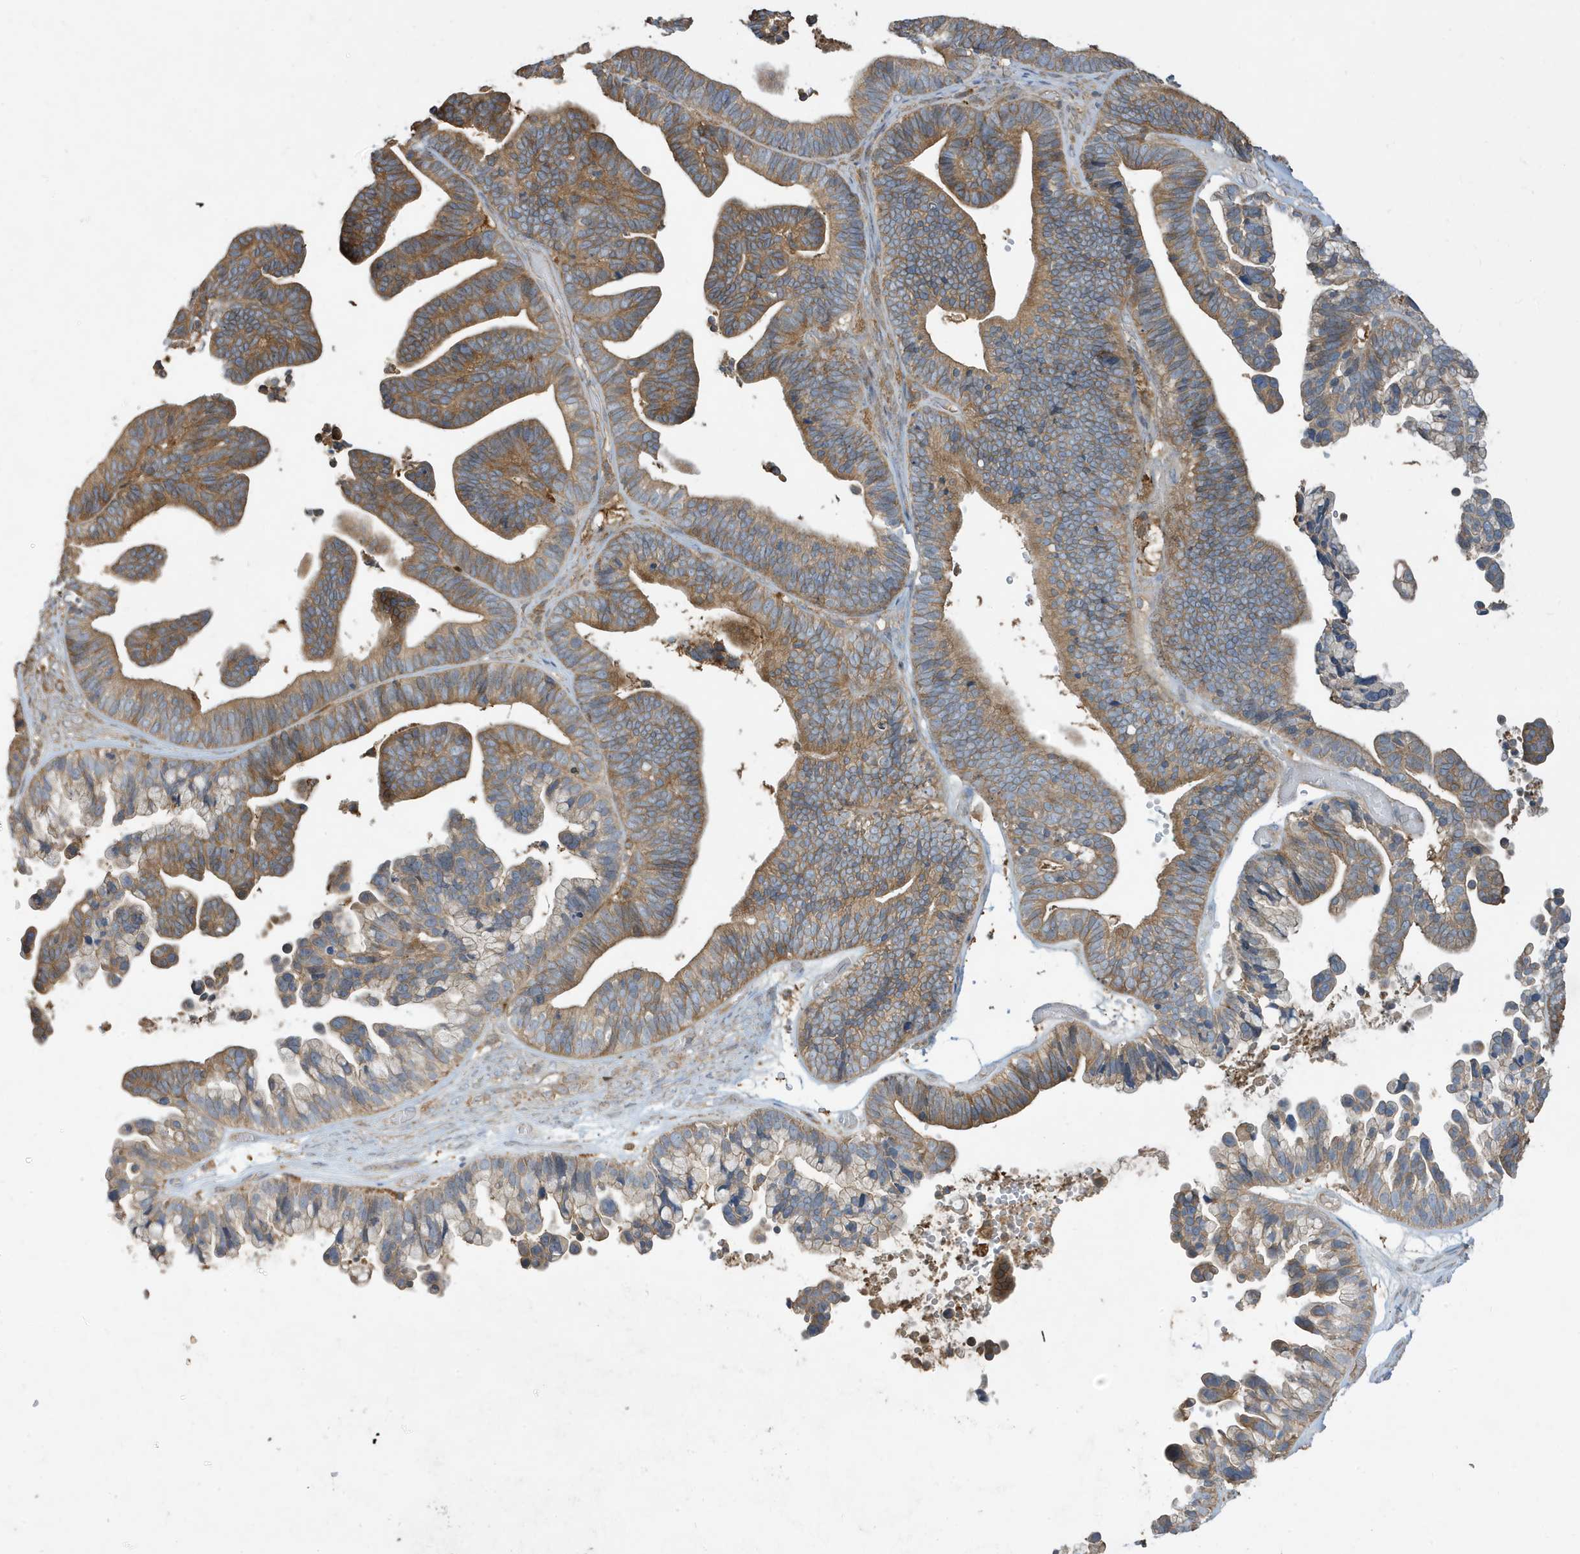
{"staining": {"intensity": "moderate", "quantity": ">75%", "location": "cytoplasmic/membranous"}, "tissue": "ovarian cancer", "cell_type": "Tumor cells", "image_type": "cancer", "snomed": [{"axis": "morphology", "description": "Cystadenocarcinoma, serous, NOS"}, {"axis": "topography", "description": "Ovary"}], "caption": "Protein staining shows moderate cytoplasmic/membranous expression in about >75% of tumor cells in ovarian cancer.", "gene": "ABTB1", "patient": {"sex": "female", "age": 56}}